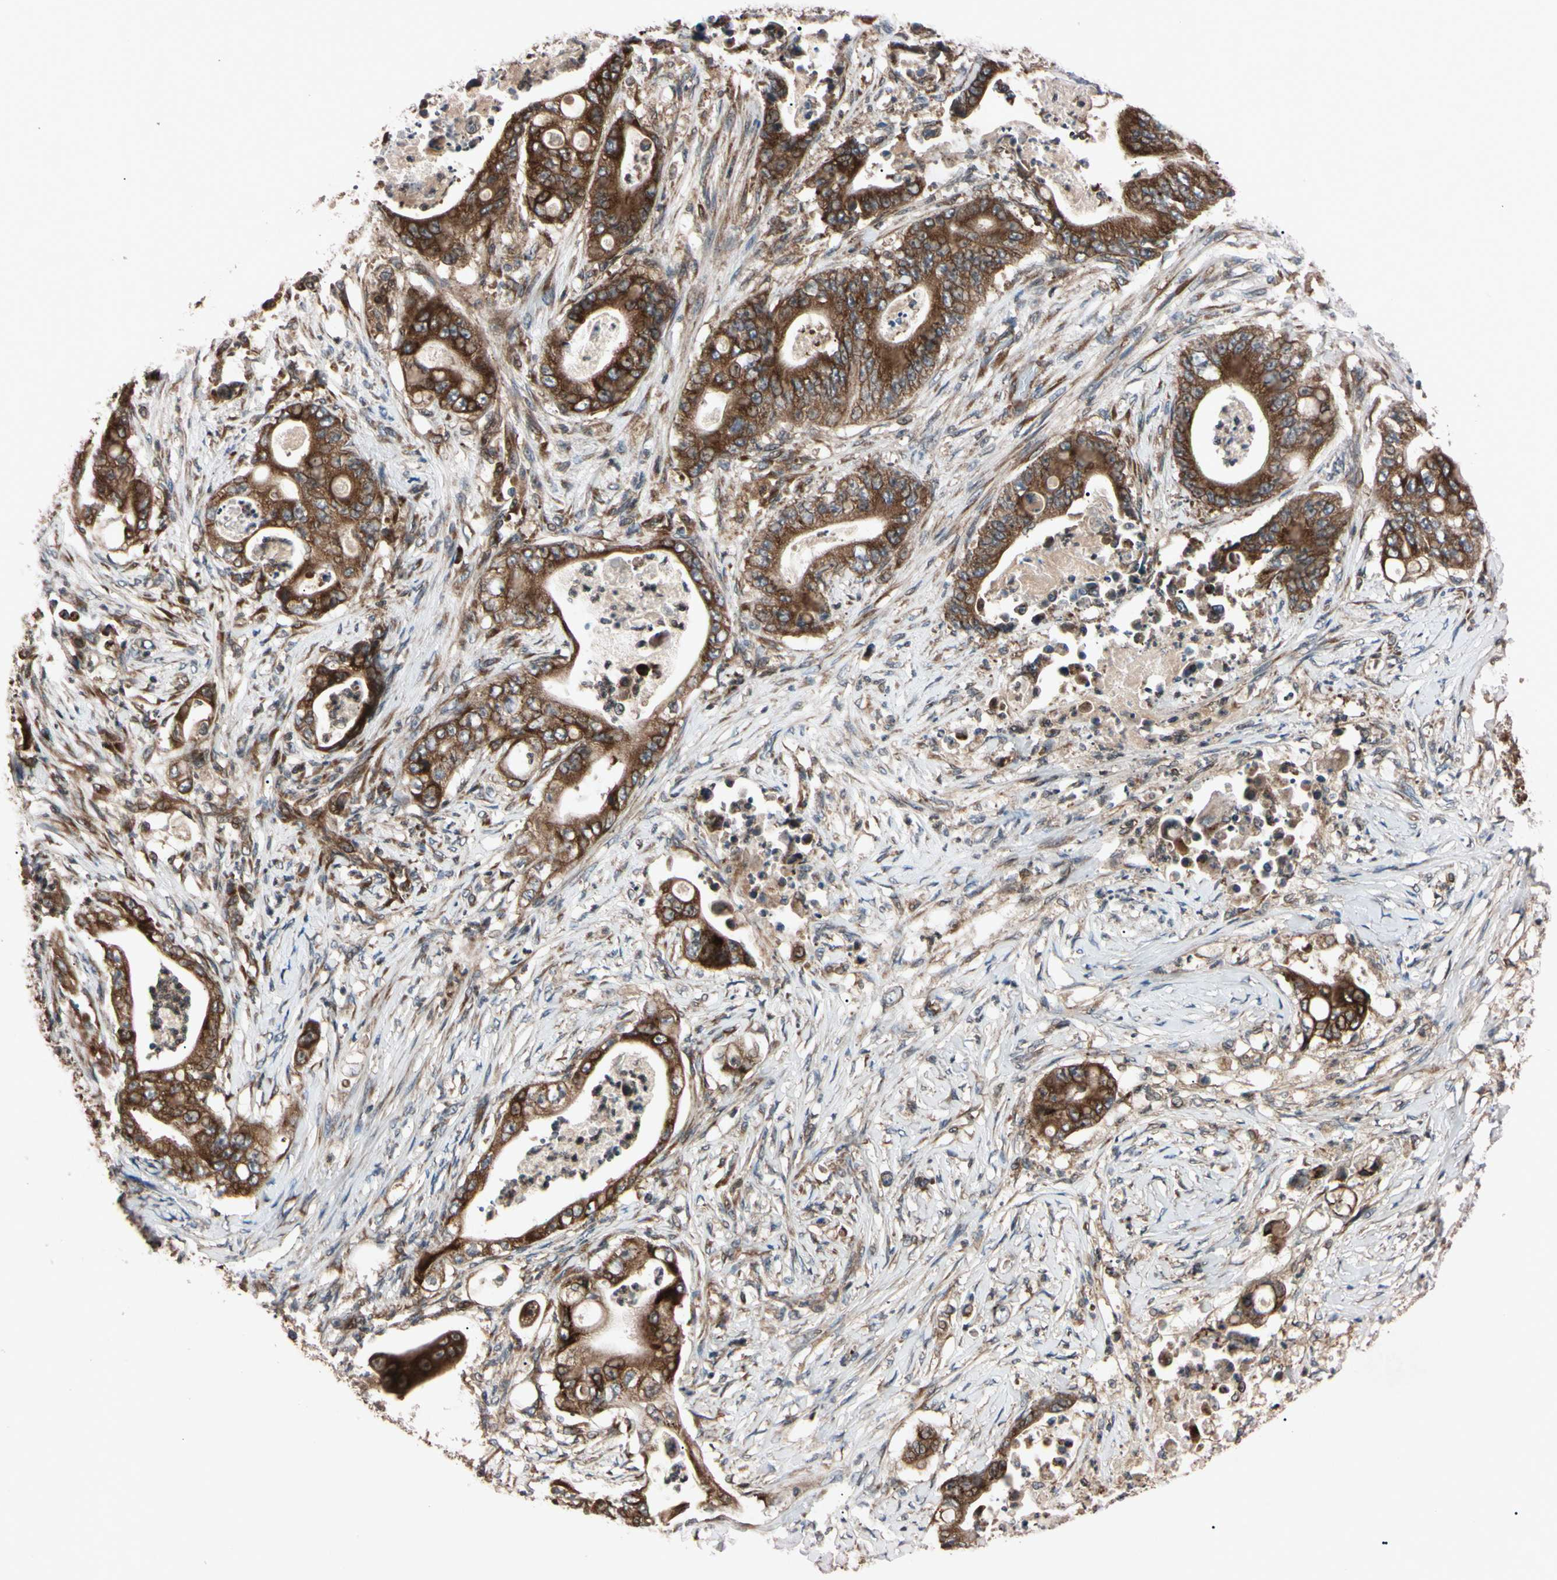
{"staining": {"intensity": "strong", "quantity": ">75%", "location": "cytoplasmic/membranous"}, "tissue": "stomach cancer", "cell_type": "Tumor cells", "image_type": "cancer", "snomed": [{"axis": "morphology", "description": "Adenocarcinoma, NOS"}, {"axis": "topography", "description": "Stomach"}], "caption": "Tumor cells demonstrate strong cytoplasmic/membranous staining in approximately >75% of cells in adenocarcinoma (stomach). The protein is stained brown, and the nuclei are stained in blue (DAB IHC with brightfield microscopy, high magnification).", "gene": "GUCY1B1", "patient": {"sex": "female", "age": 73}}